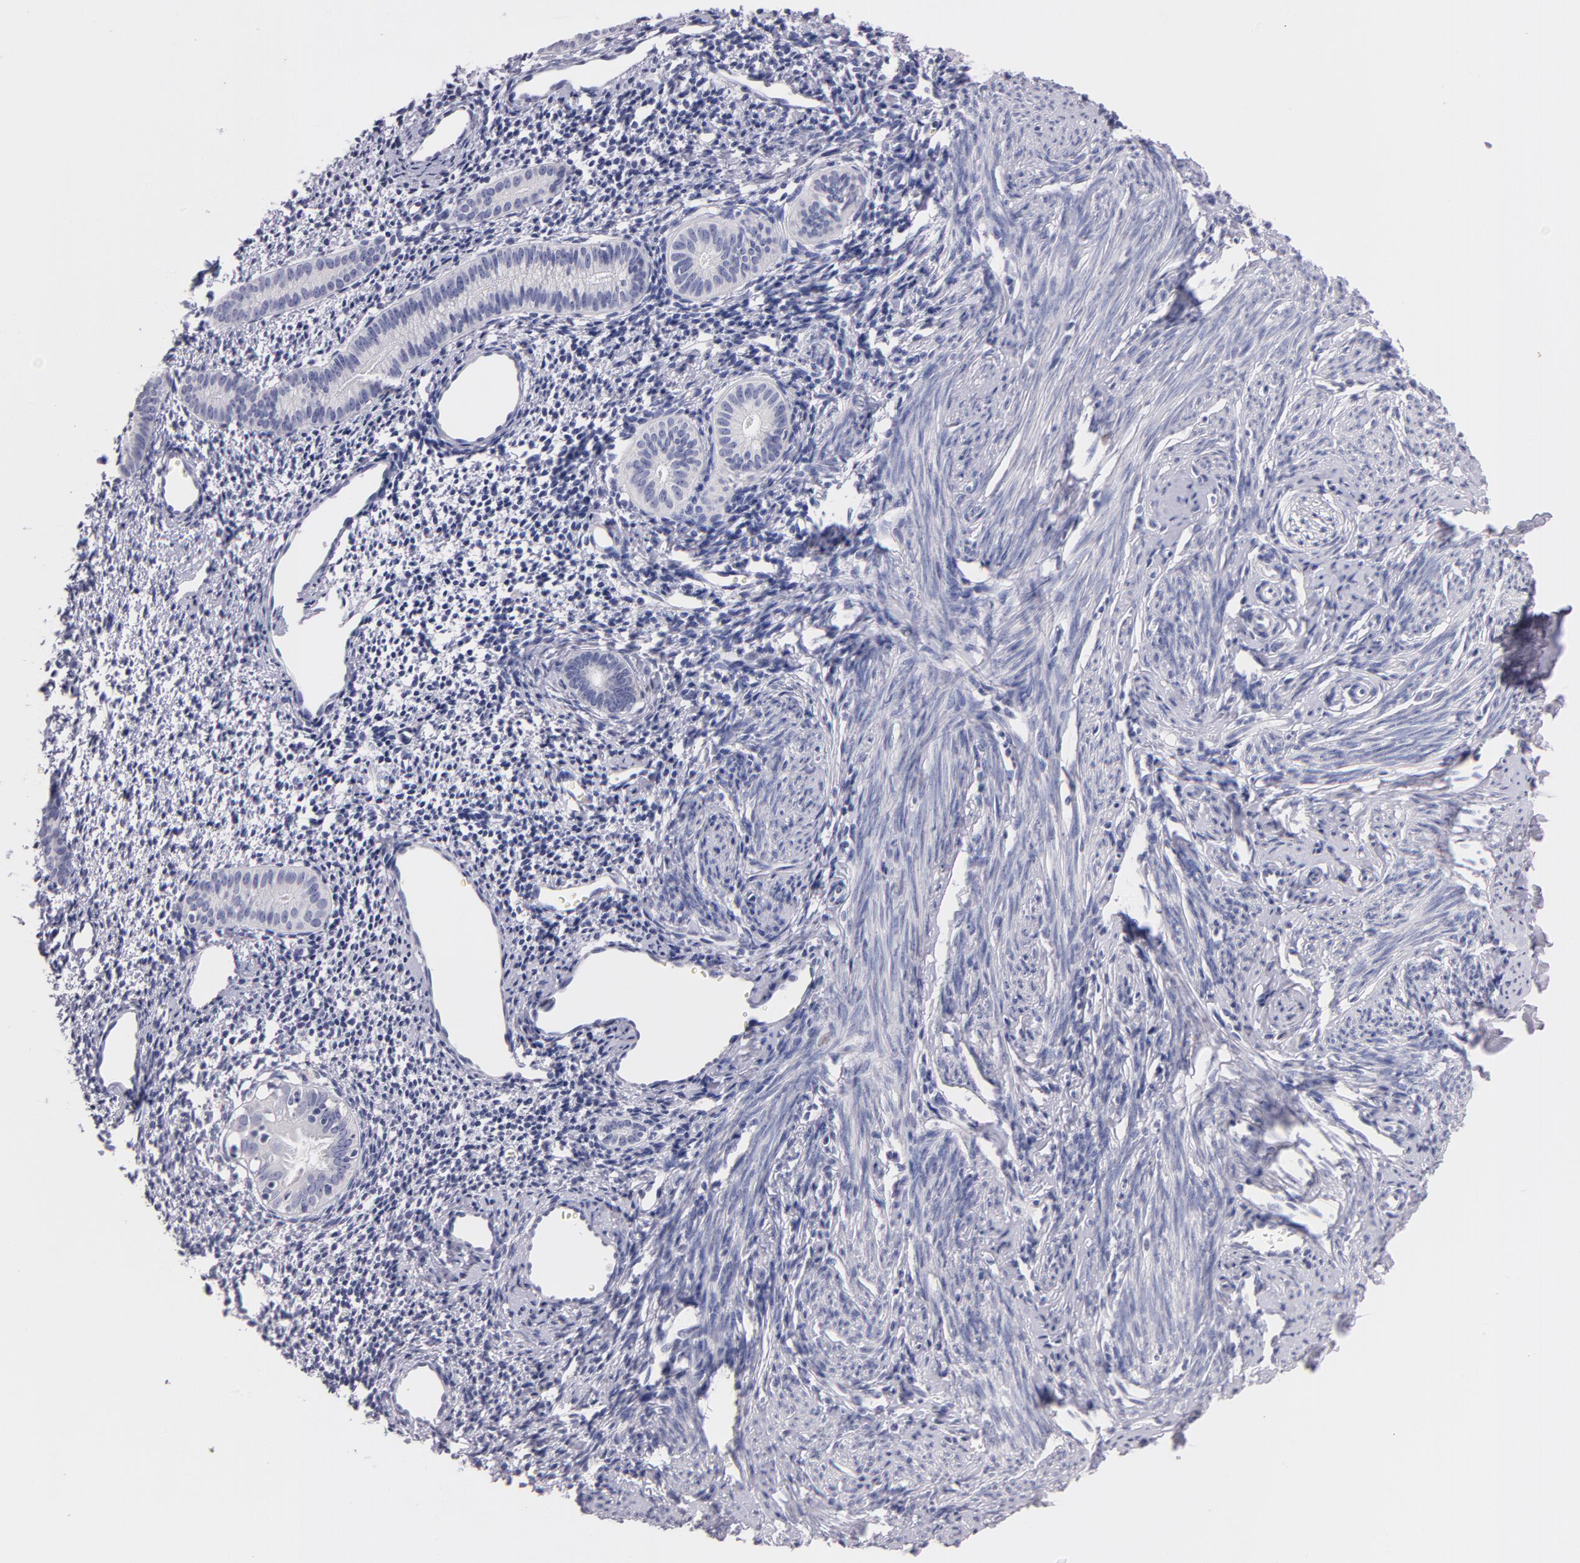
{"staining": {"intensity": "negative", "quantity": "none", "location": "none"}, "tissue": "endometrium", "cell_type": "Cells in endometrial stroma", "image_type": "normal", "snomed": [{"axis": "morphology", "description": "Normal tissue, NOS"}, {"axis": "morphology", "description": "Neoplasm, benign, NOS"}, {"axis": "topography", "description": "Uterus"}], "caption": "IHC of normal endometrium shows no expression in cells in endometrial stroma.", "gene": "CD44", "patient": {"sex": "female", "age": 55}}